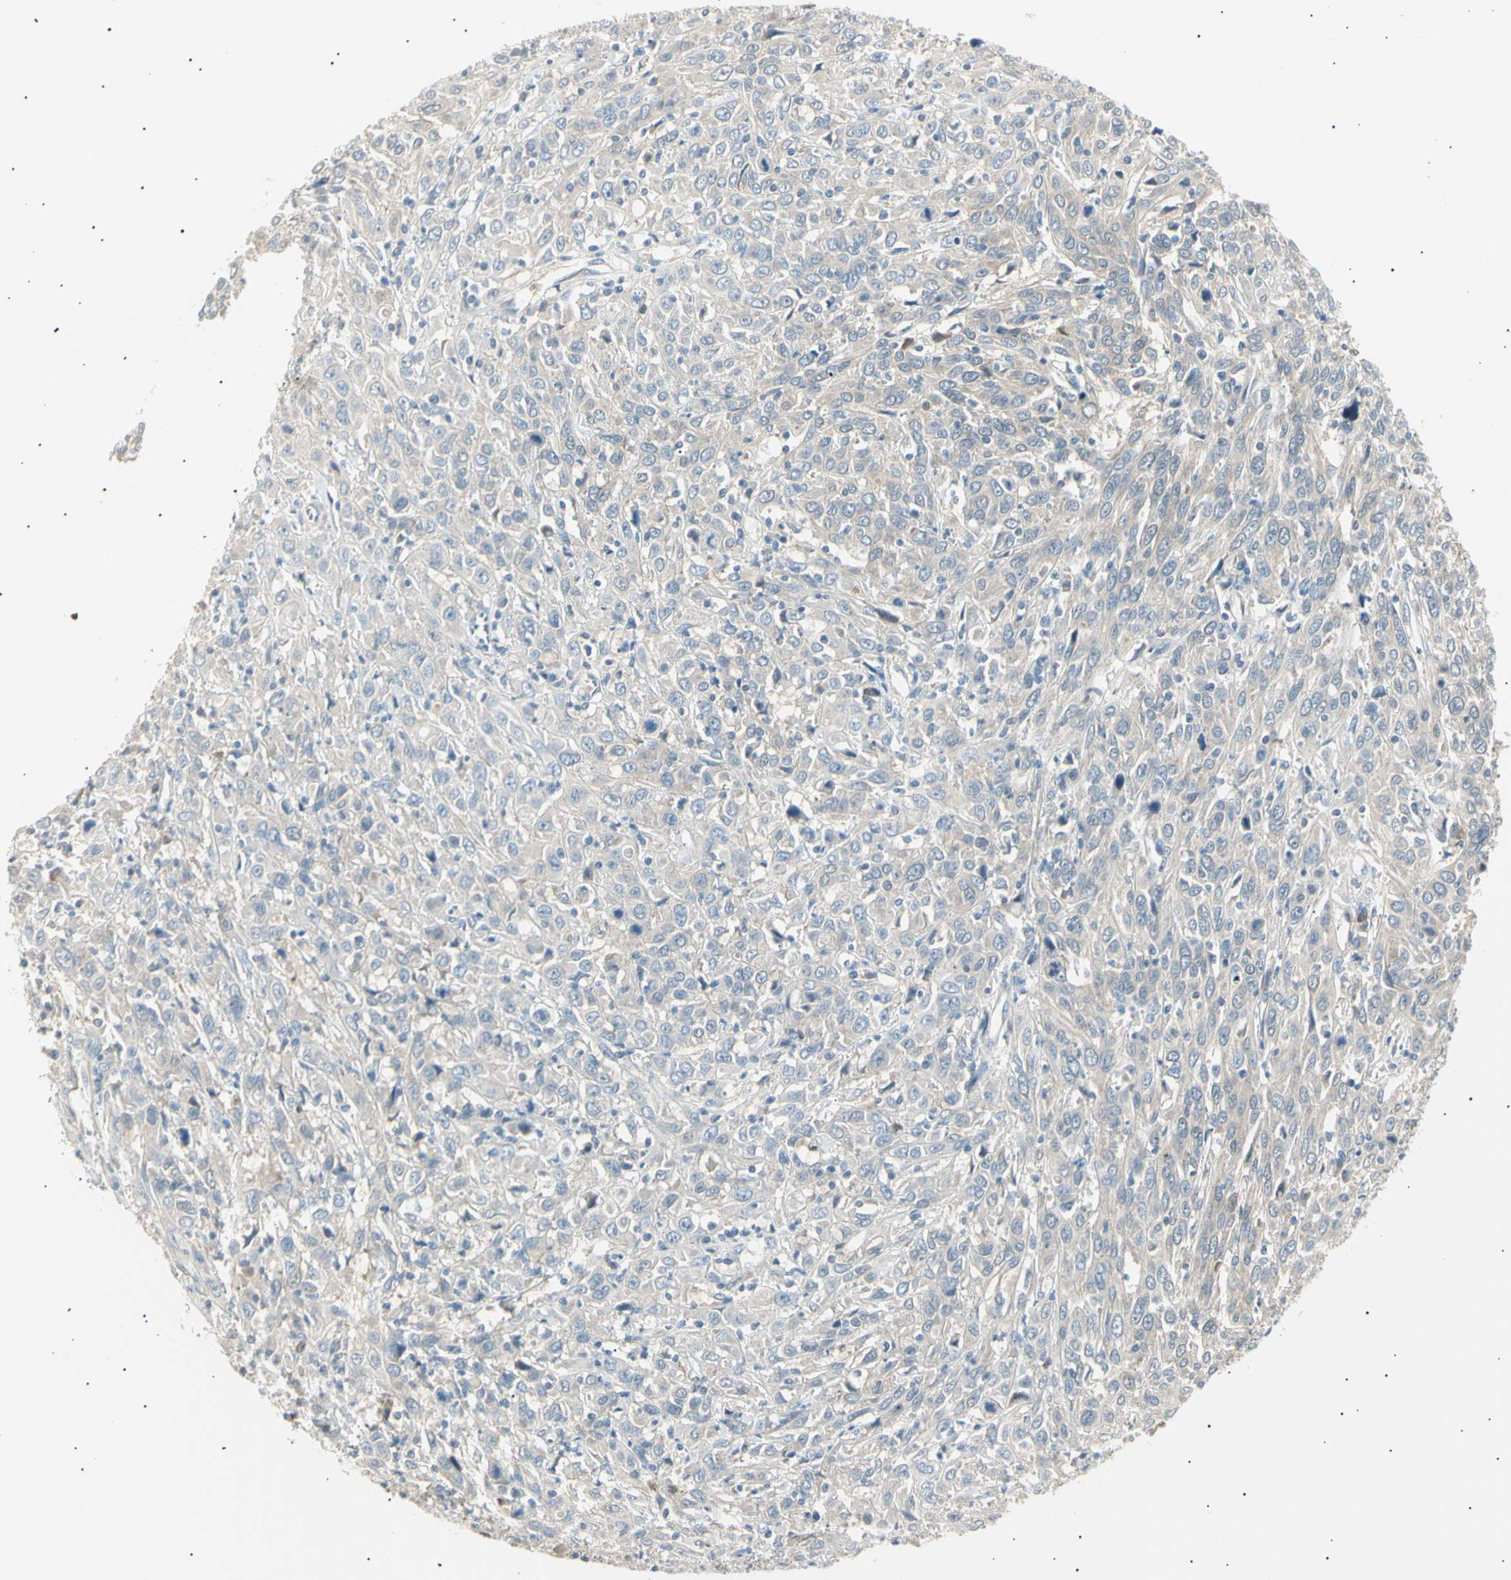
{"staining": {"intensity": "weak", "quantity": "25%-75%", "location": "cytoplasmic/membranous"}, "tissue": "cervical cancer", "cell_type": "Tumor cells", "image_type": "cancer", "snomed": [{"axis": "morphology", "description": "Squamous cell carcinoma, NOS"}, {"axis": "topography", "description": "Cervix"}], "caption": "Tumor cells display weak cytoplasmic/membranous positivity in about 25%-75% of cells in cervical squamous cell carcinoma.", "gene": "LHPP", "patient": {"sex": "female", "age": 46}}